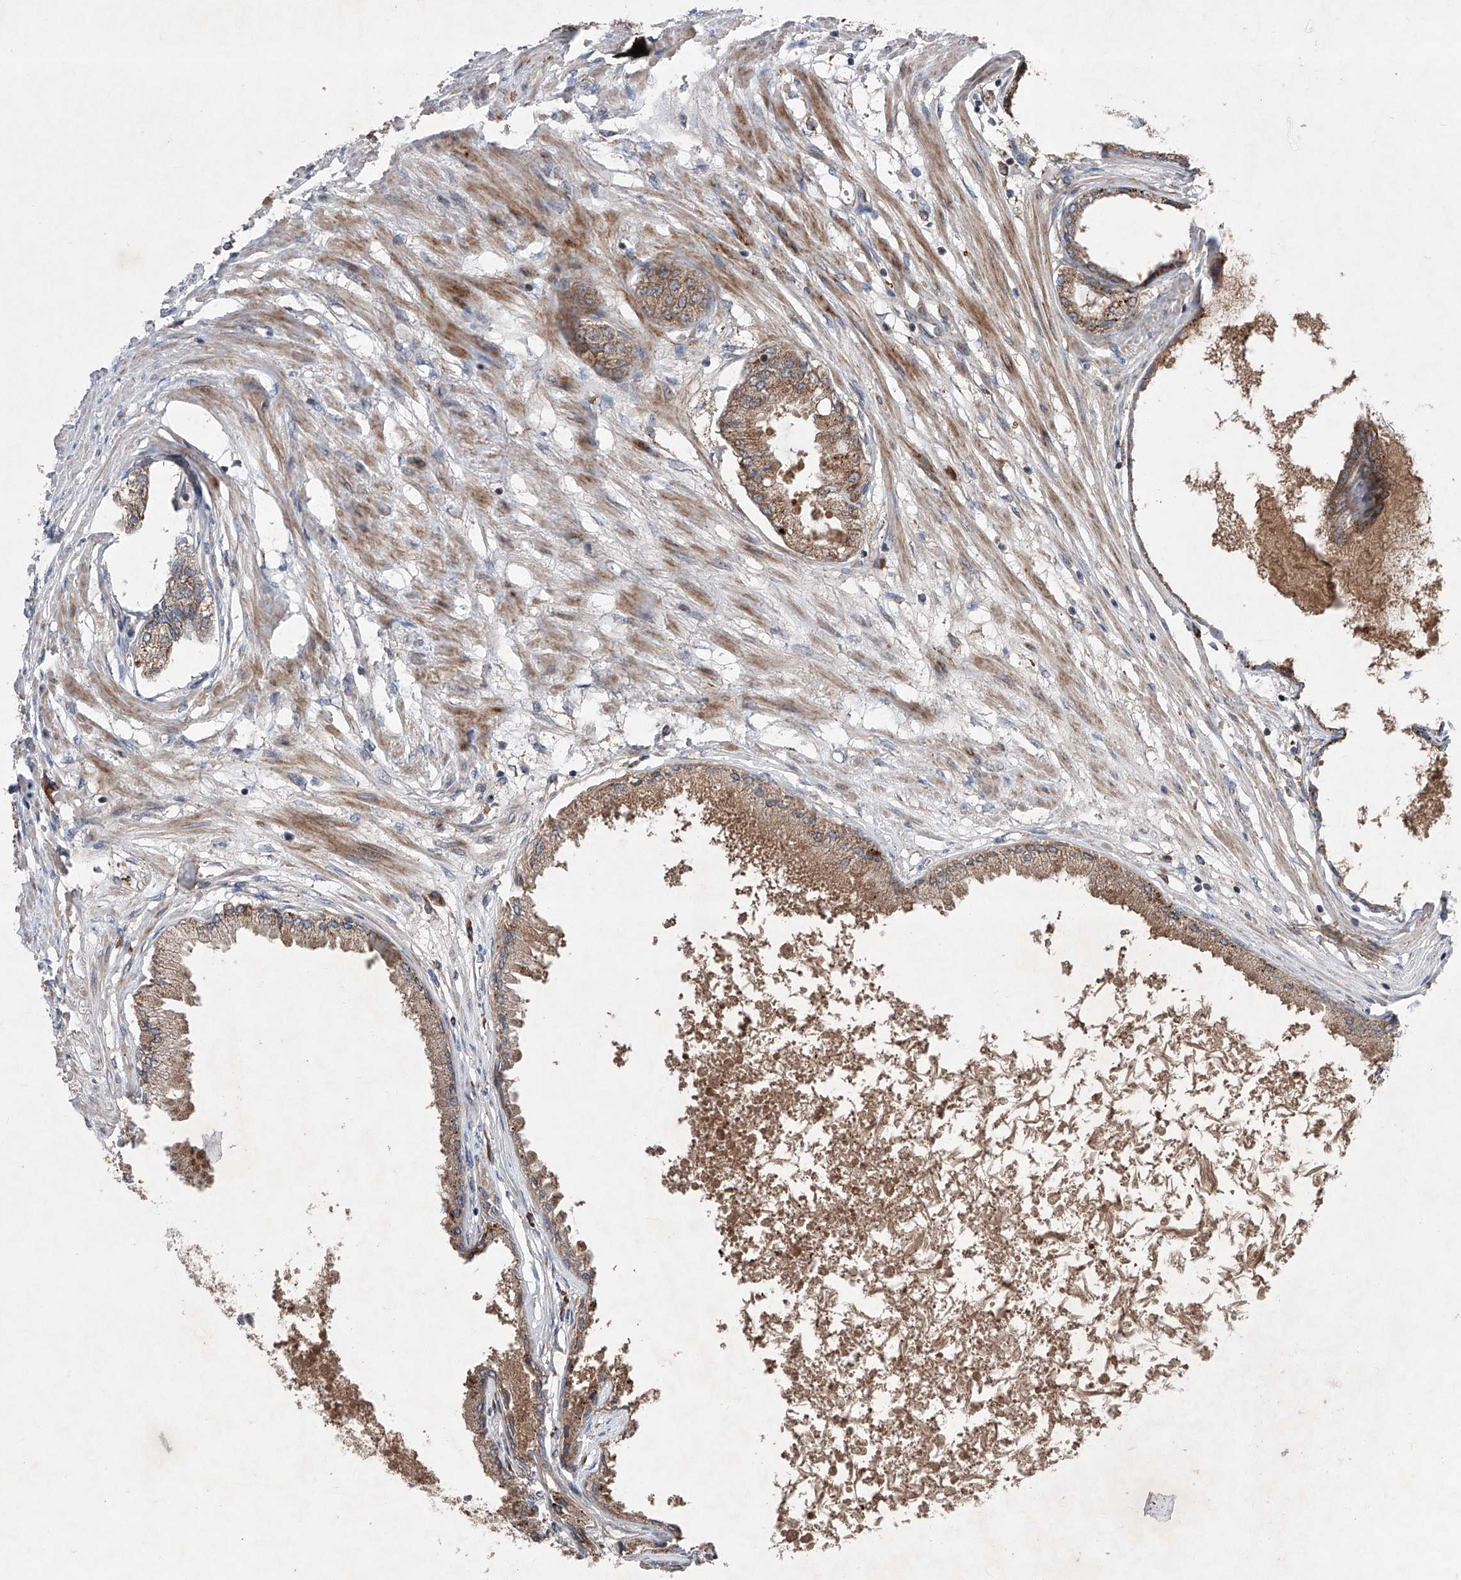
{"staining": {"intensity": "moderate", "quantity": ">75%", "location": "cytoplasmic/membranous"}, "tissue": "prostate cancer", "cell_type": "Tumor cells", "image_type": "cancer", "snomed": [{"axis": "morphology", "description": "Adenocarcinoma, Low grade"}, {"axis": "topography", "description": "Prostate"}], "caption": "High-power microscopy captured an immunohistochemistry micrograph of prostate cancer (low-grade adenocarcinoma), revealing moderate cytoplasmic/membranous staining in about >75% of tumor cells.", "gene": "DAD1", "patient": {"sex": "male", "age": 63}}